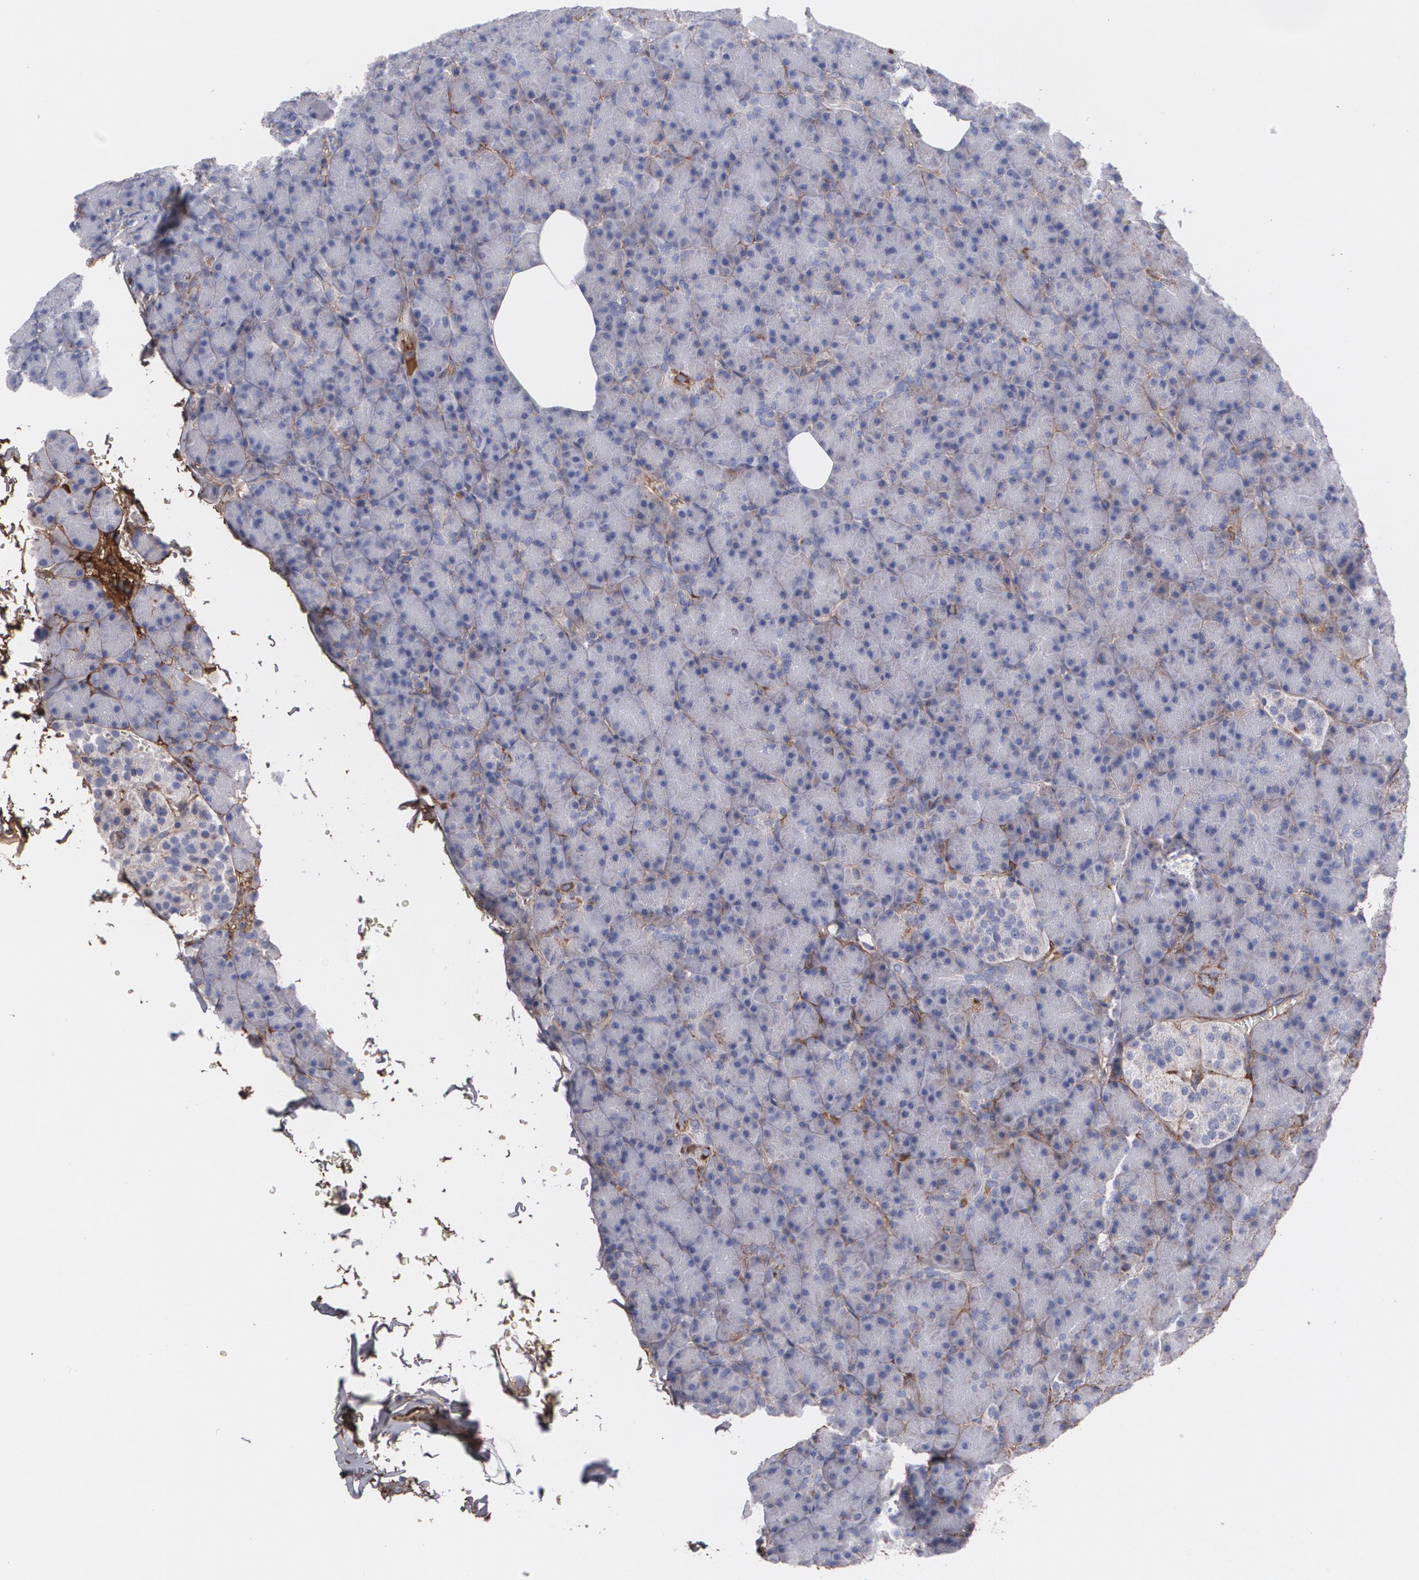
{"staining": {"intensity": "negative", "quantity": "none", "location": "none"}, "tissue": "pancreas", "cell_type": "Exocrine glandular cells", "image_type": "normal", "snomed": [{"axis": "morphology", "description": "Normal tissue, NOS"}, {"axis": "topography", "description": "Pancreas"}], "caption": "Immunohistochemistry of unremarkable human pancreas exhibits no positivity in exocrine glandular cells. (Stains: DAB IHC with hematoxylin counter stain, Microscopy: brightfield microscopy at high magnification).", "gene": "FBLN1", "patient": {"sex": "female", "age": 43}}